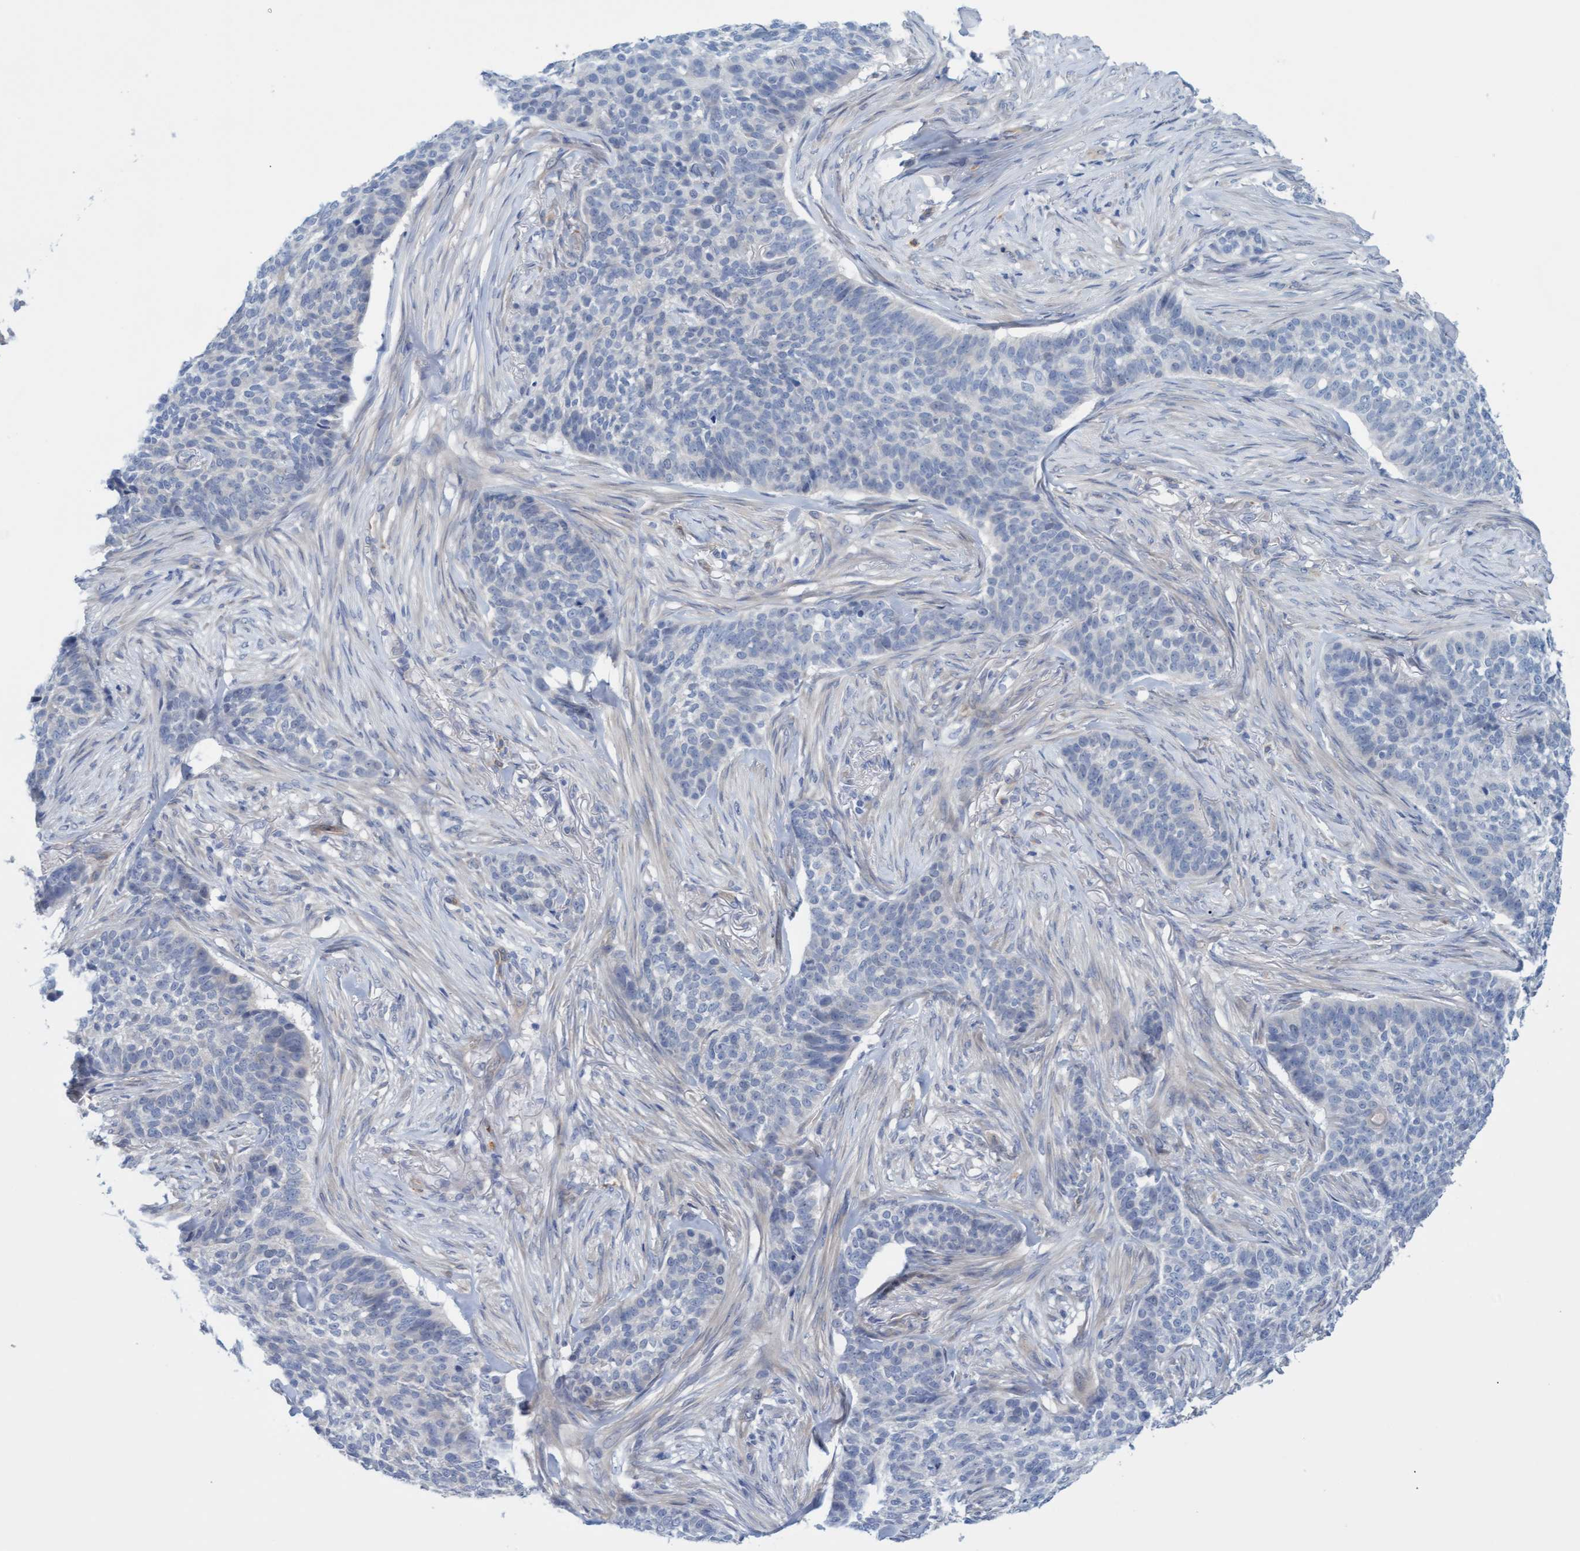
{"staining": {"intensity": "negative", "quantity": "none", "location": "none"}, "tissue": "skin cancer", "cell_type": "Tumor cells", "image_type": "cancer", "snomed": [{"axis": "morphology", "description": "Basal cell carcinoma"}, {"axis": "topography", "description": "Skin"}], "caption": "Skin basal cell carcinoma was stained to show a protein in brown. There is no significant expression in tumor cells.", "gene": "STXBP1", "patient": {"sex": "male", "age": 85}}